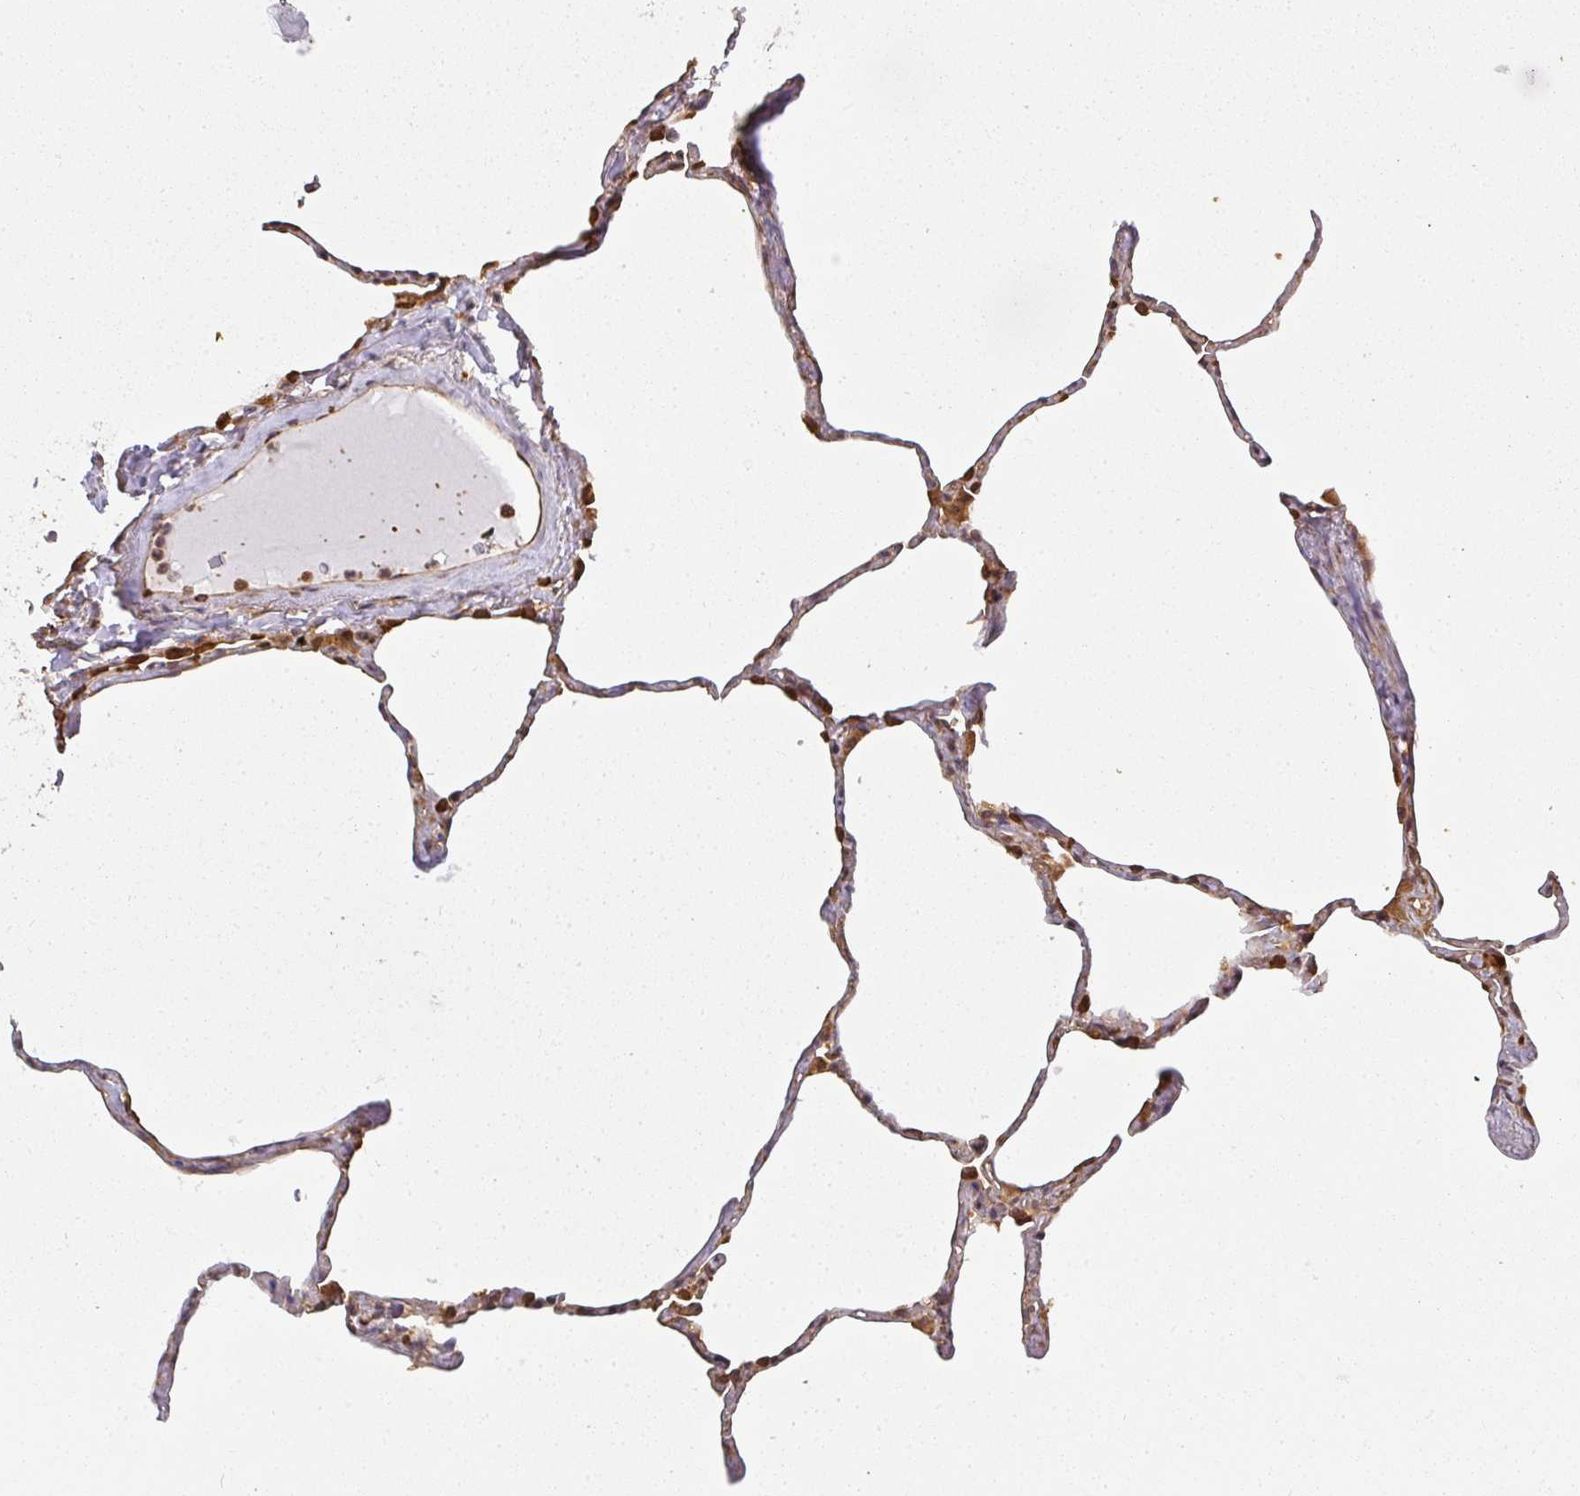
{"staining": {"intensity": "moderate", "quantity": ">75%", "location": "cytoplasmic/membranous"}, "tissue": "lung", "cell_type": "Alveolar cells", "image_type": "normal", "snomed": [{"axis": "morphology", "description": "Normal tissue, NOS"}, {"axis": "topography", "description": "Lung"}], "caption": "Immunohistochemistry (IHC) image of unremarkable lung stained for a protein (brown), which demonstrates medium levels of moderate cytoplasmic/membranous positivity in approximately >75% of alveolar cells.", "gene": "PPP6R3", "patient": {"sex": "male", "age": 65}}